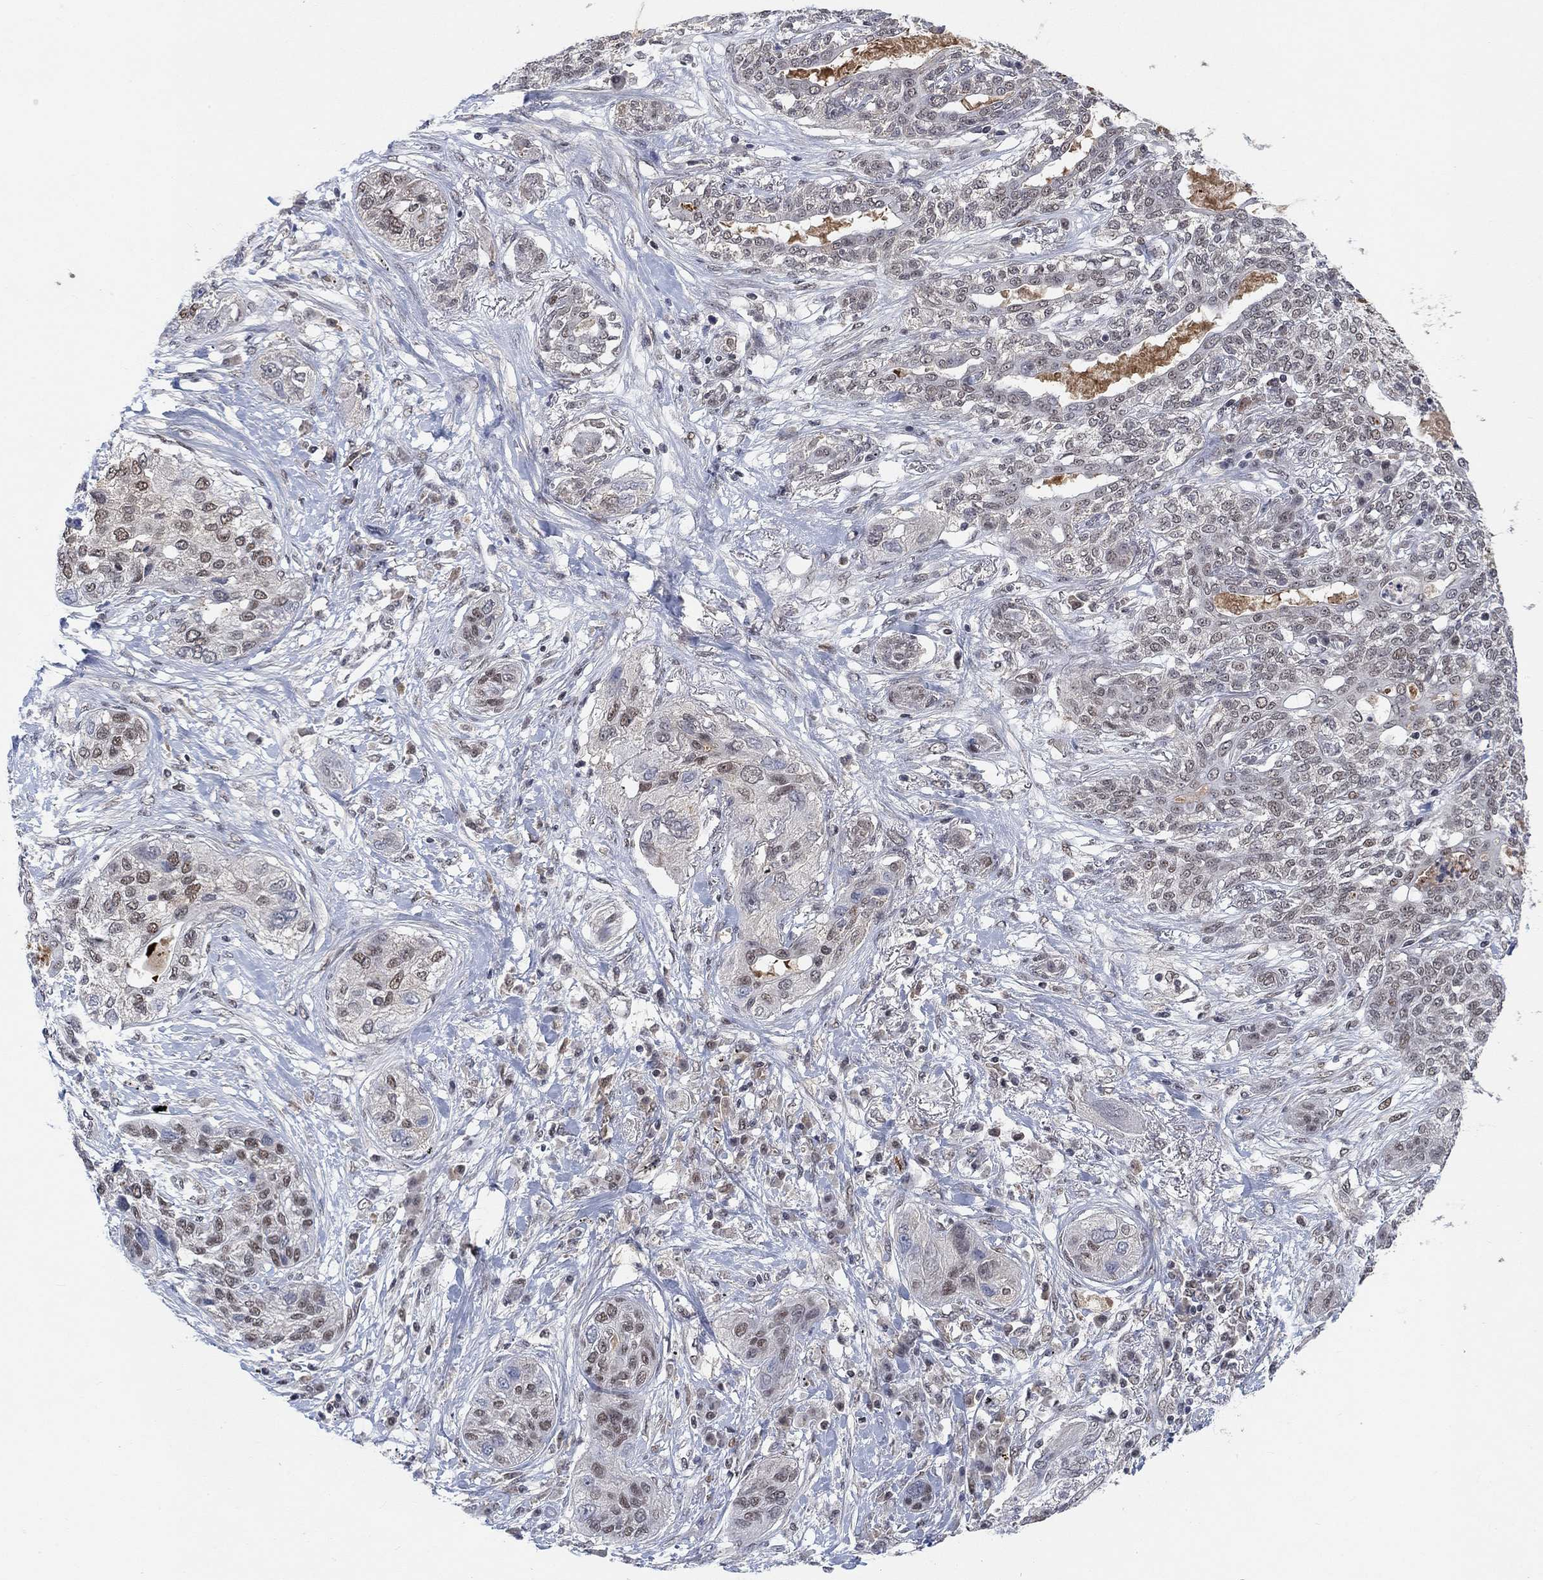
{"staining": {"intensity": "moderate", "quantity": "<25%", "location": "nuclear"}, "tissue": "lung cancer", "cell_type": "Tumor cells", "image_type": "cancer", "snomed": [{"axis": "morphology", "description": "Squamous cell carcinoma, NOS"}, {"axis": "topography", "description": "Lung"}], "caption": "IHC (DAB (3,3'-diaminobenzidine)) staining of lung cancer (squamous cell carcinoma) displays moderate nuclear protein positivity in about <25% of tumor cells.", "gene": "THAP8", "patient": {"sex": "female", "age": 70}}